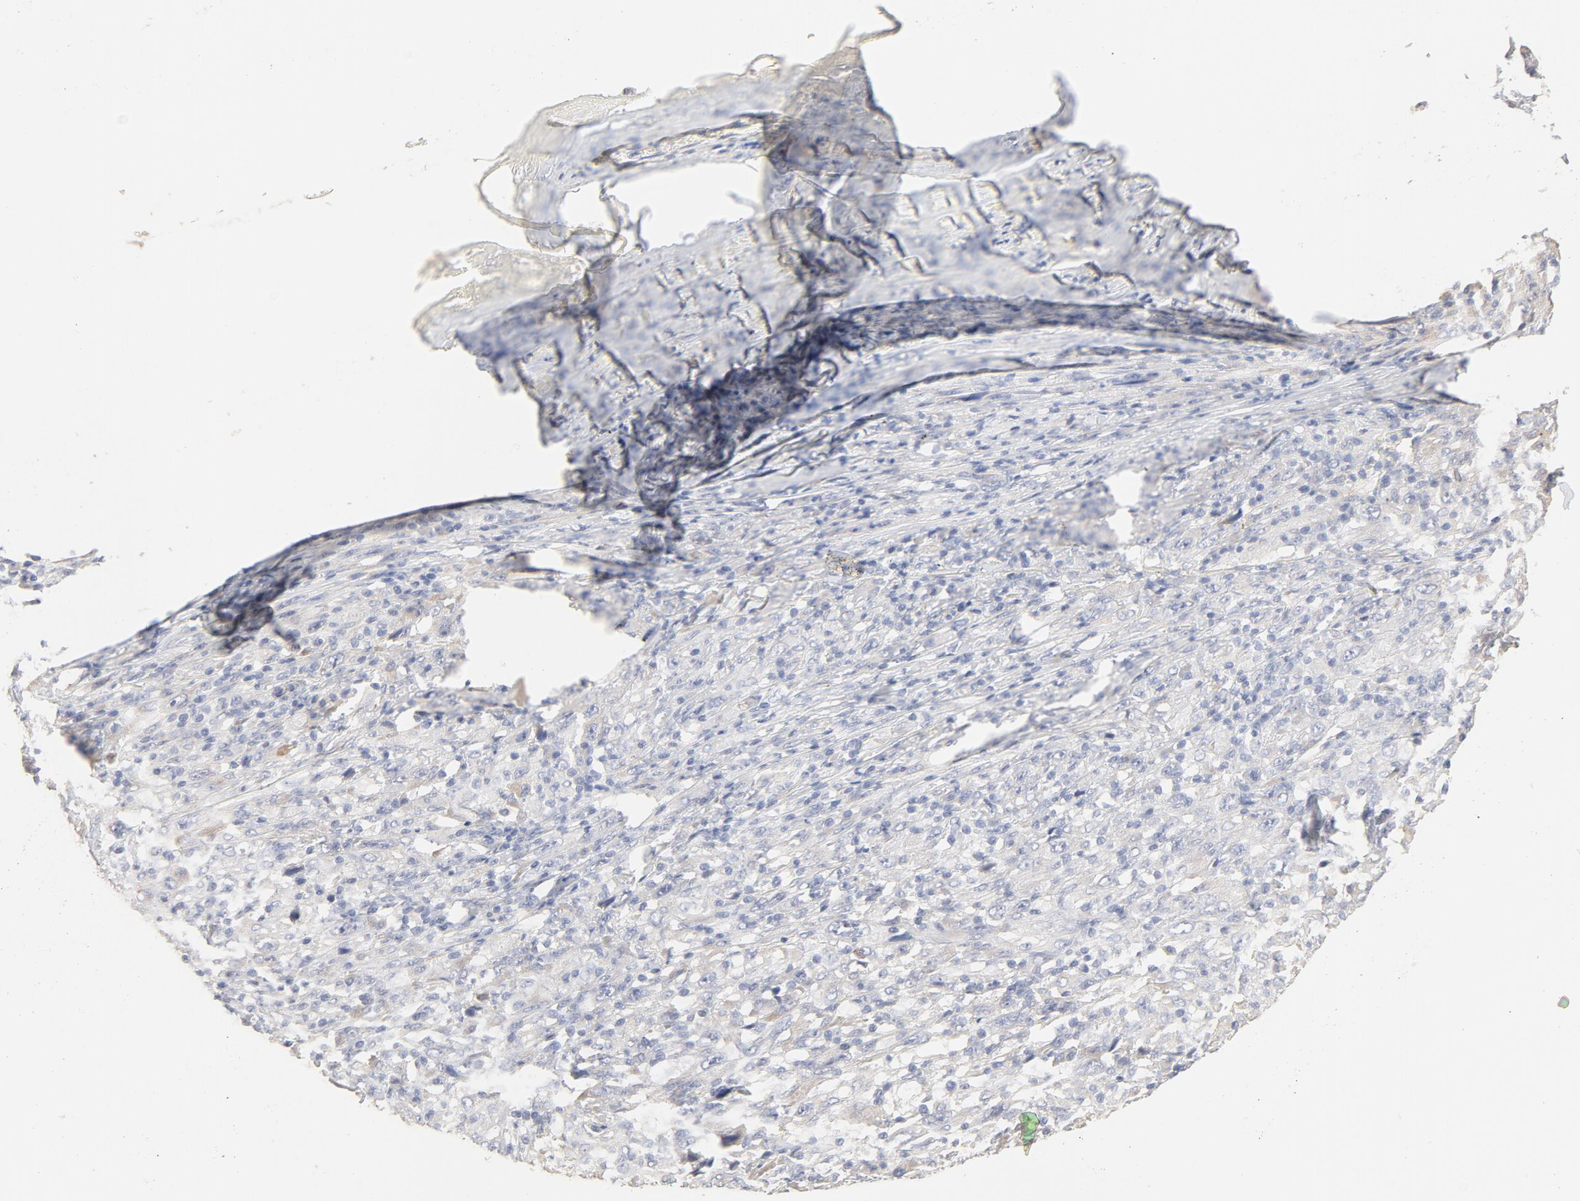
{"staining": {"intensity": "negative", "quantity": "none", "location": "none"}, "tissue": "melanoma", "cell_type": "Tumor cells", "image_type": "cancer", "snomed": [{"axis": "morphology", "description": "Malignant melanoma, Metastatic site"}, {"axis": "topography", "description": "Skin"}], "caption": "The image shows no significant positivity in tumor cells of melanoma. (DAB immunohistochemistry visualized using brightfield microscopy, high magnification).", "gene": "FCGBP", "patient": {"sex": "female", "age": 56}}